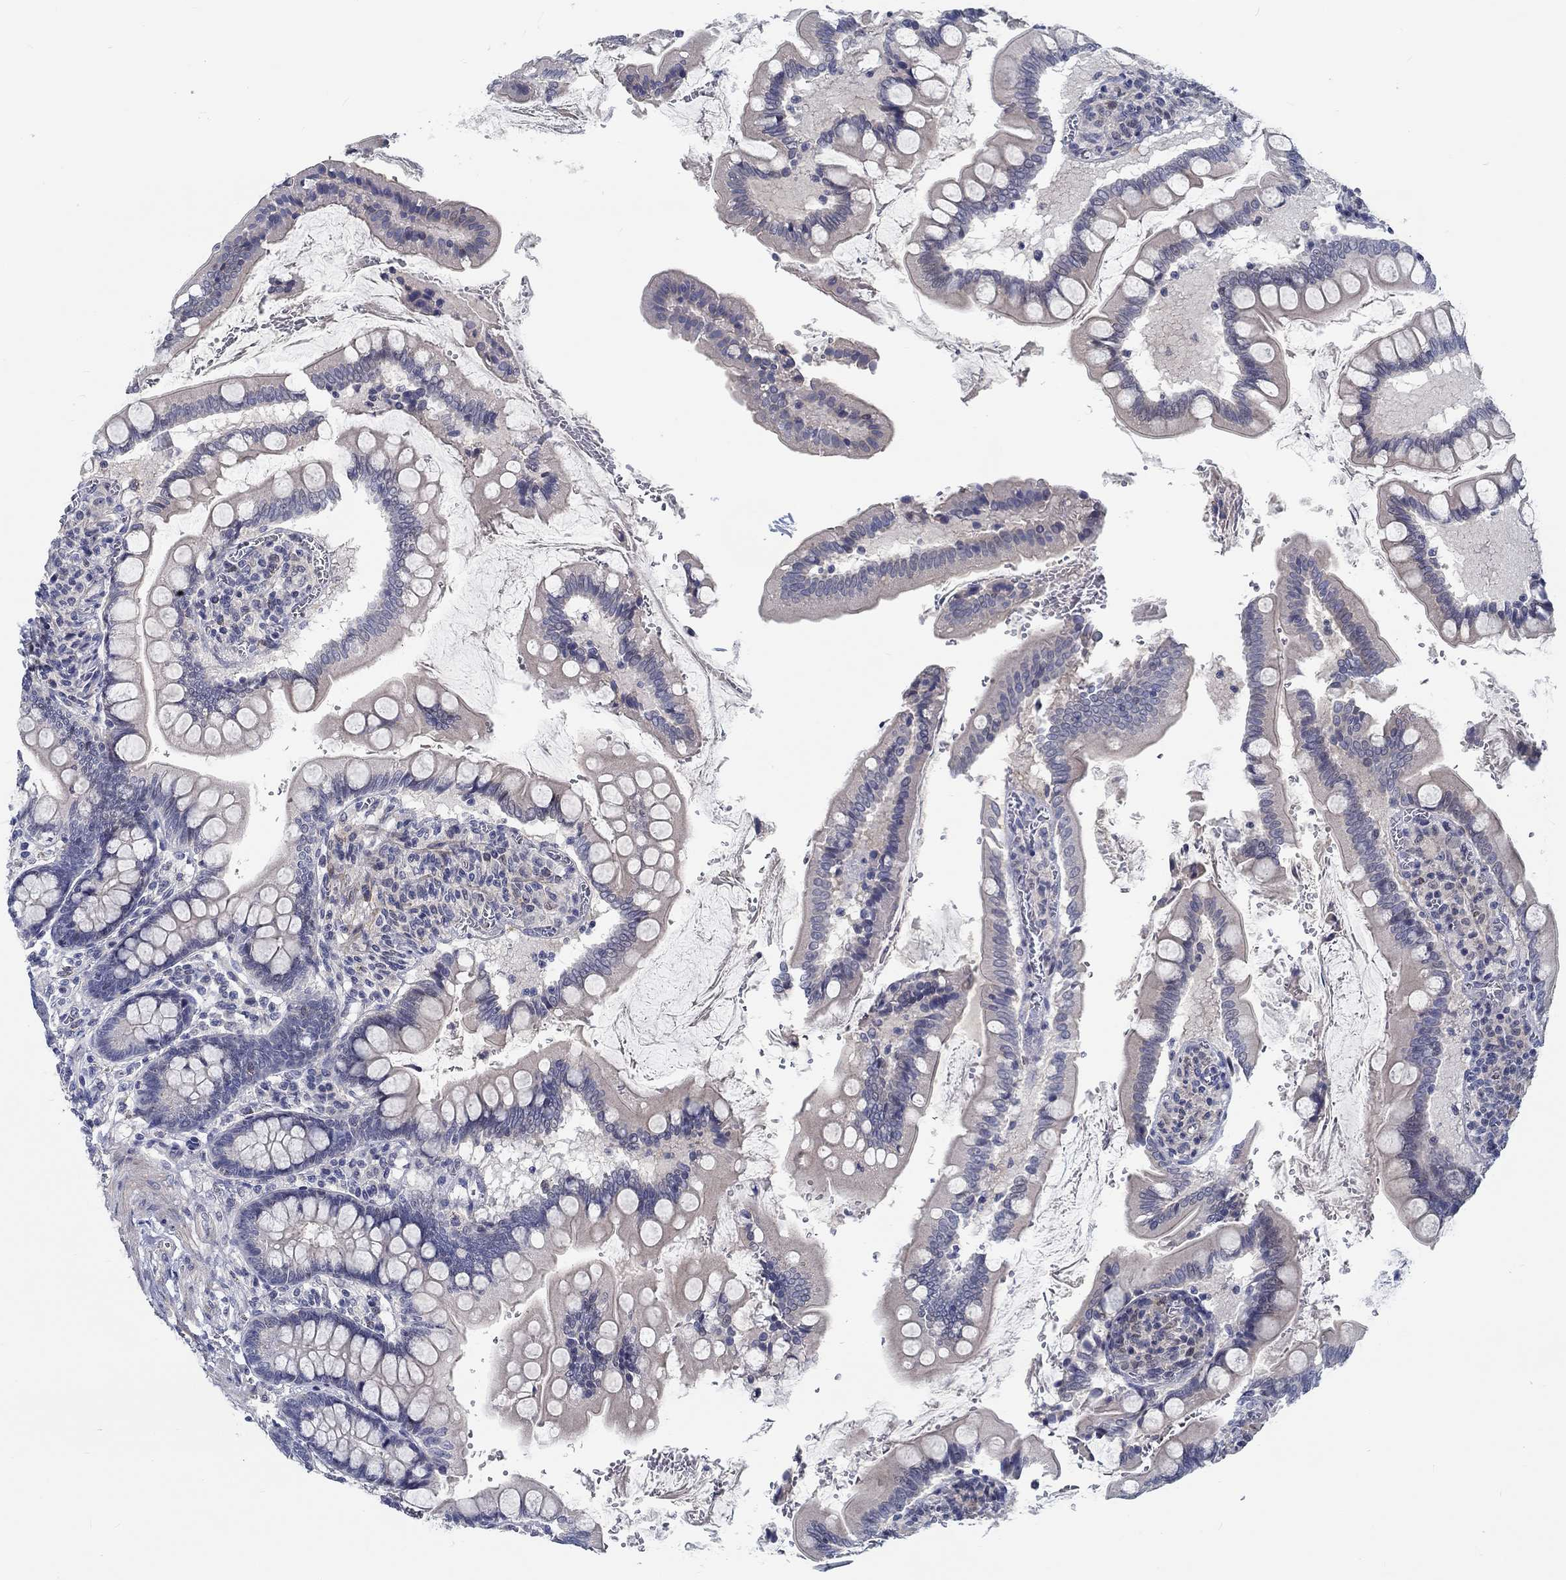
{"staining": {"intensity": "negative", "quantity": "none", "location": "none"}, "tissue": "small intestine", "cell_type": "Glandular cells", "image_type": "normal", "snomed": [{"axis": "morphology", "description": "Normal tissue, NOS"}, {"axis": "topography", "description": "Small intestine"}], "caption": "Small intestine was stained to show a protein in brown. There is no significant staining in glandular cells. (Stains: DAB (3,3'-diaminobenzidine) immunohistochemistry with hematoxylin counter stain, Microscopy: brightfield microscopy at high magnification).", "gene": "MYBPC1", "patient": {"sex": "female", "age": 56}}